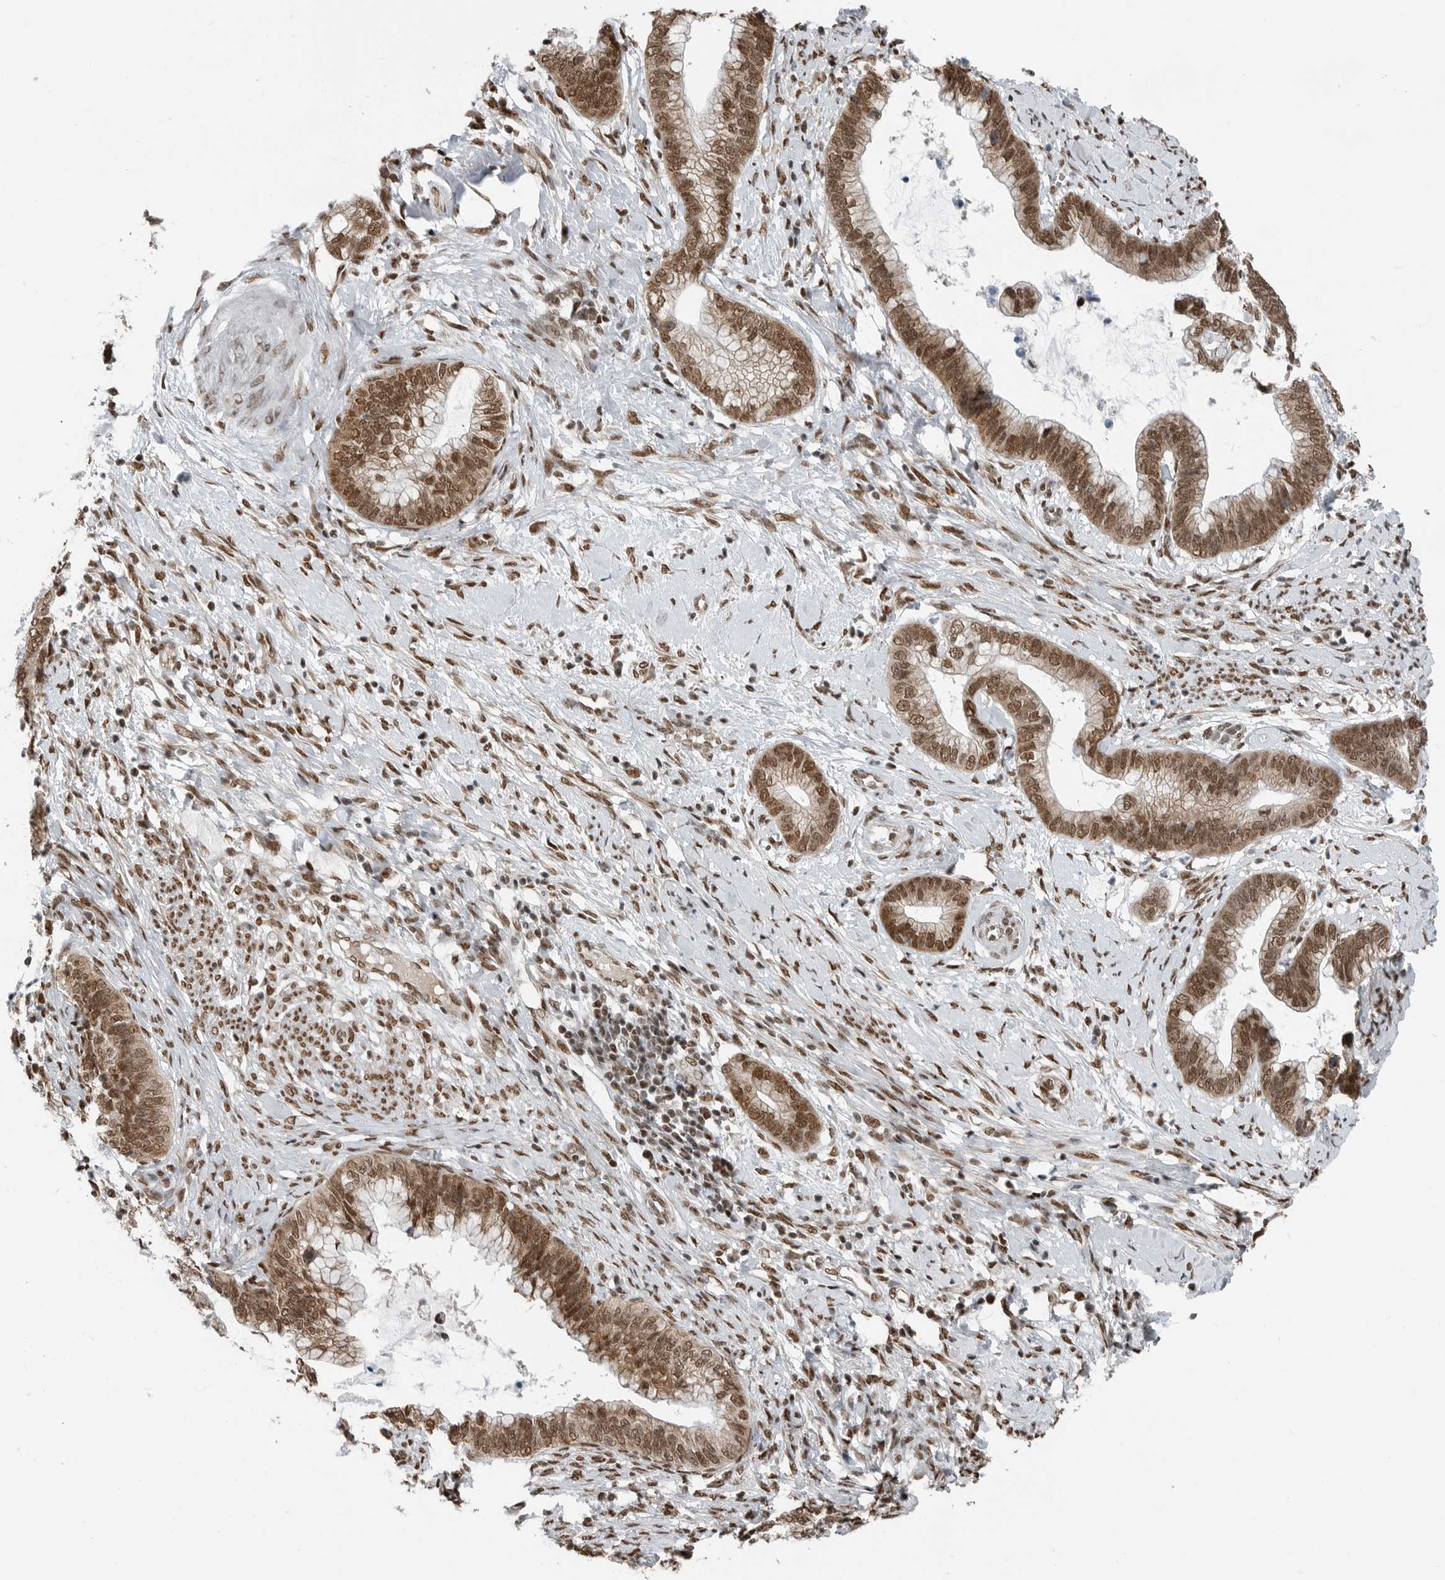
{"staining": {"intensity": "moderate", "quantity": ">75%", "location": "cytoplasmic/membranous,nuclear"}, "tissue": "cervical cancer", "cell_type": "Tumor cells", "image_type": "cancer", "snomed": [{"axis": "morphology", "description": "Adenocarcinoma, NOS"}, {"axis": "topography", "description": "Cervix"}], "caption": "DAB immunohistochemical staining of cervical adenocarcinoma exhibits moderate cytoplasmic/membranous and nuclear protein staining in approximately >75% of tumor cells.", "gene": "BLZF1", "patient": {"sex": "female", "age": 44}}